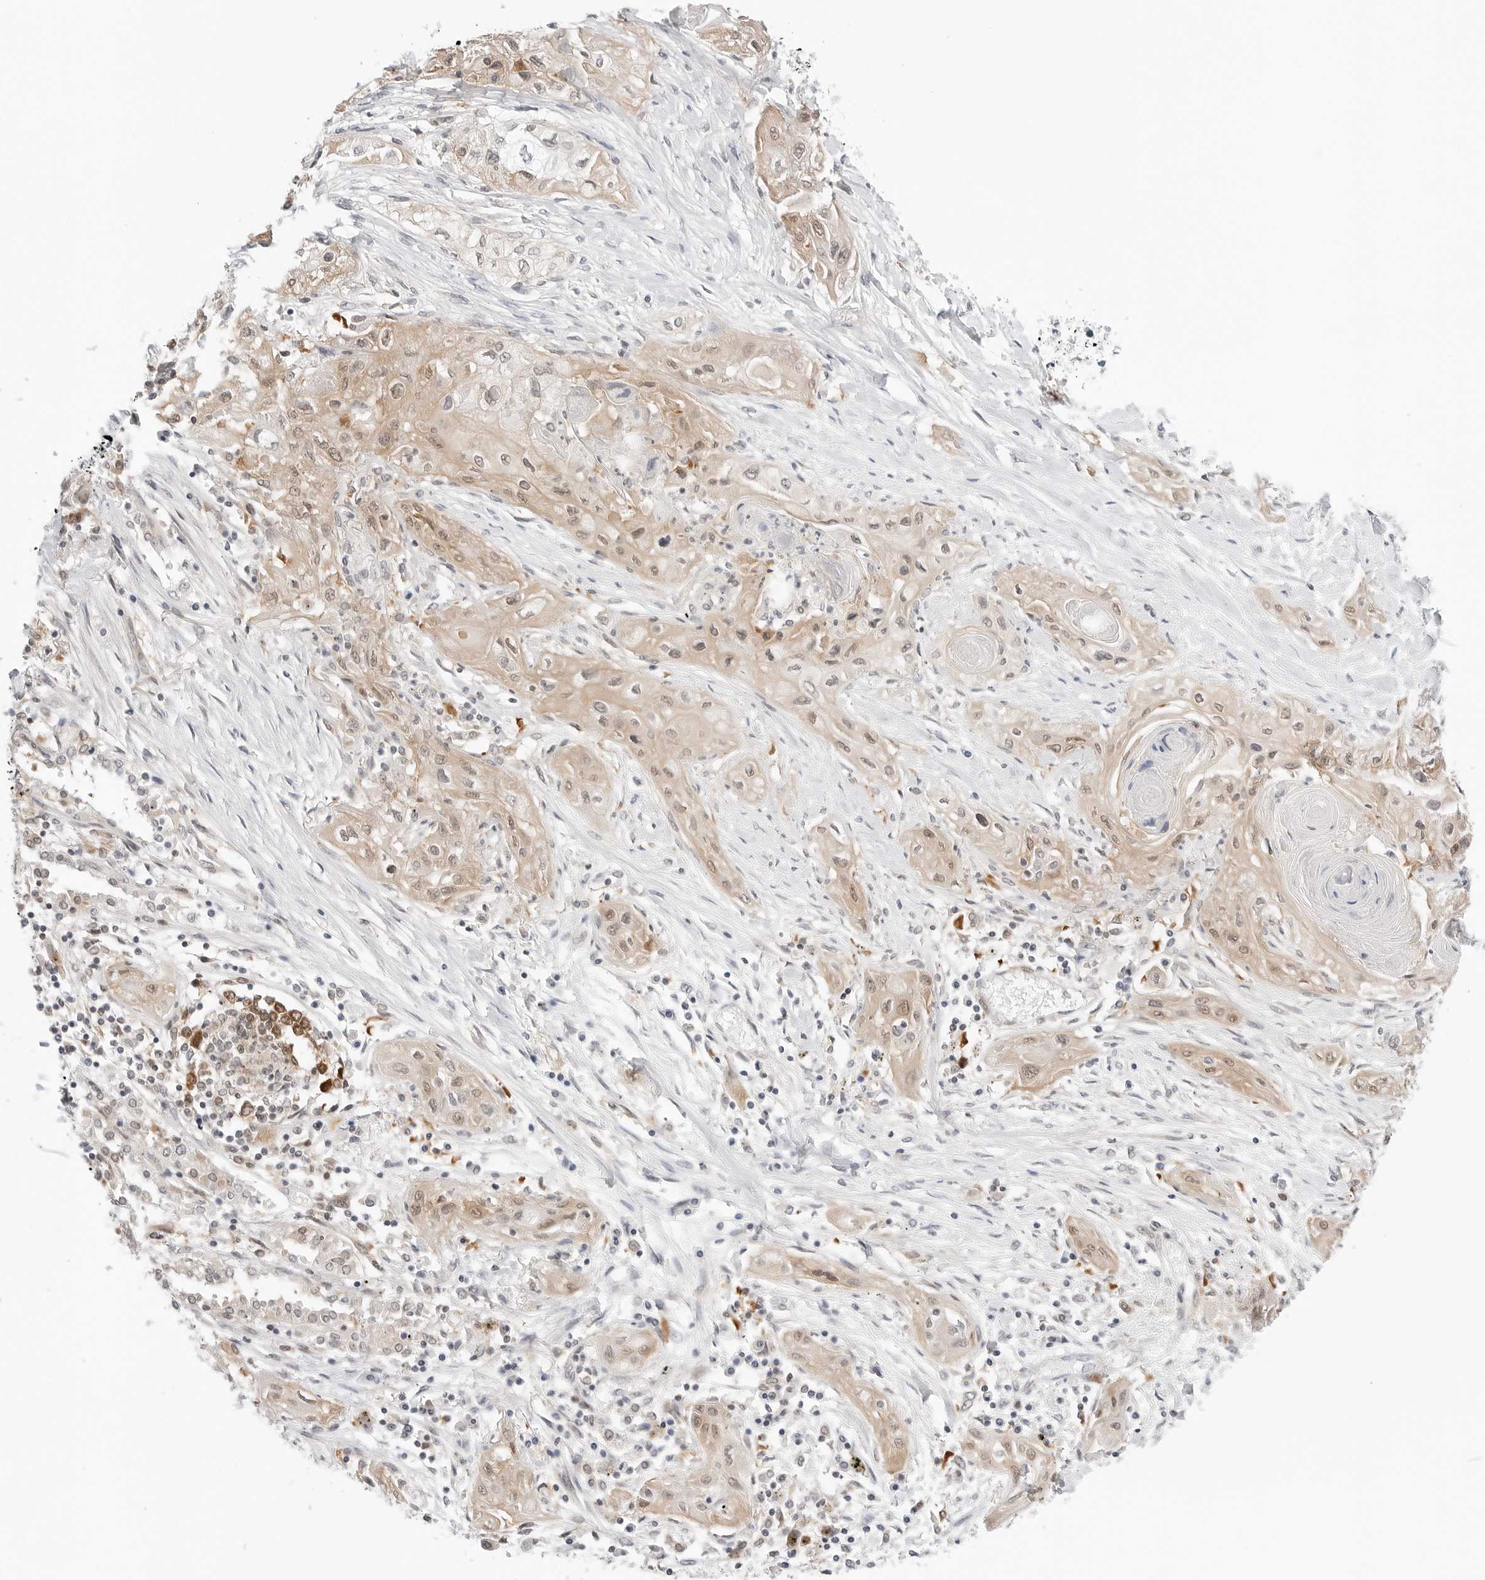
{"staining": {"intensity": "weak", "quantity": ">75%", "location": "cytoplasmic/membranous,nuclear"}, "tissue": "lung cancer", "cell_type": "Tumor cells", "image_type": "cancer", "snomed": [{"axis": "morphology", "description": "Squamous cell carcinoma, NOS"}, {"axis": "topography", "description": "Lung"}], "caption": "Immunohistochemical staining of squamous cell carcinoma (lung) exhibits low levels of weak cytoplasmic/membranous and nuclear protein positivity in about >75% of tumor cells.", "gene": "NUDC", "patient": {"sex": "female", "age": 47}}